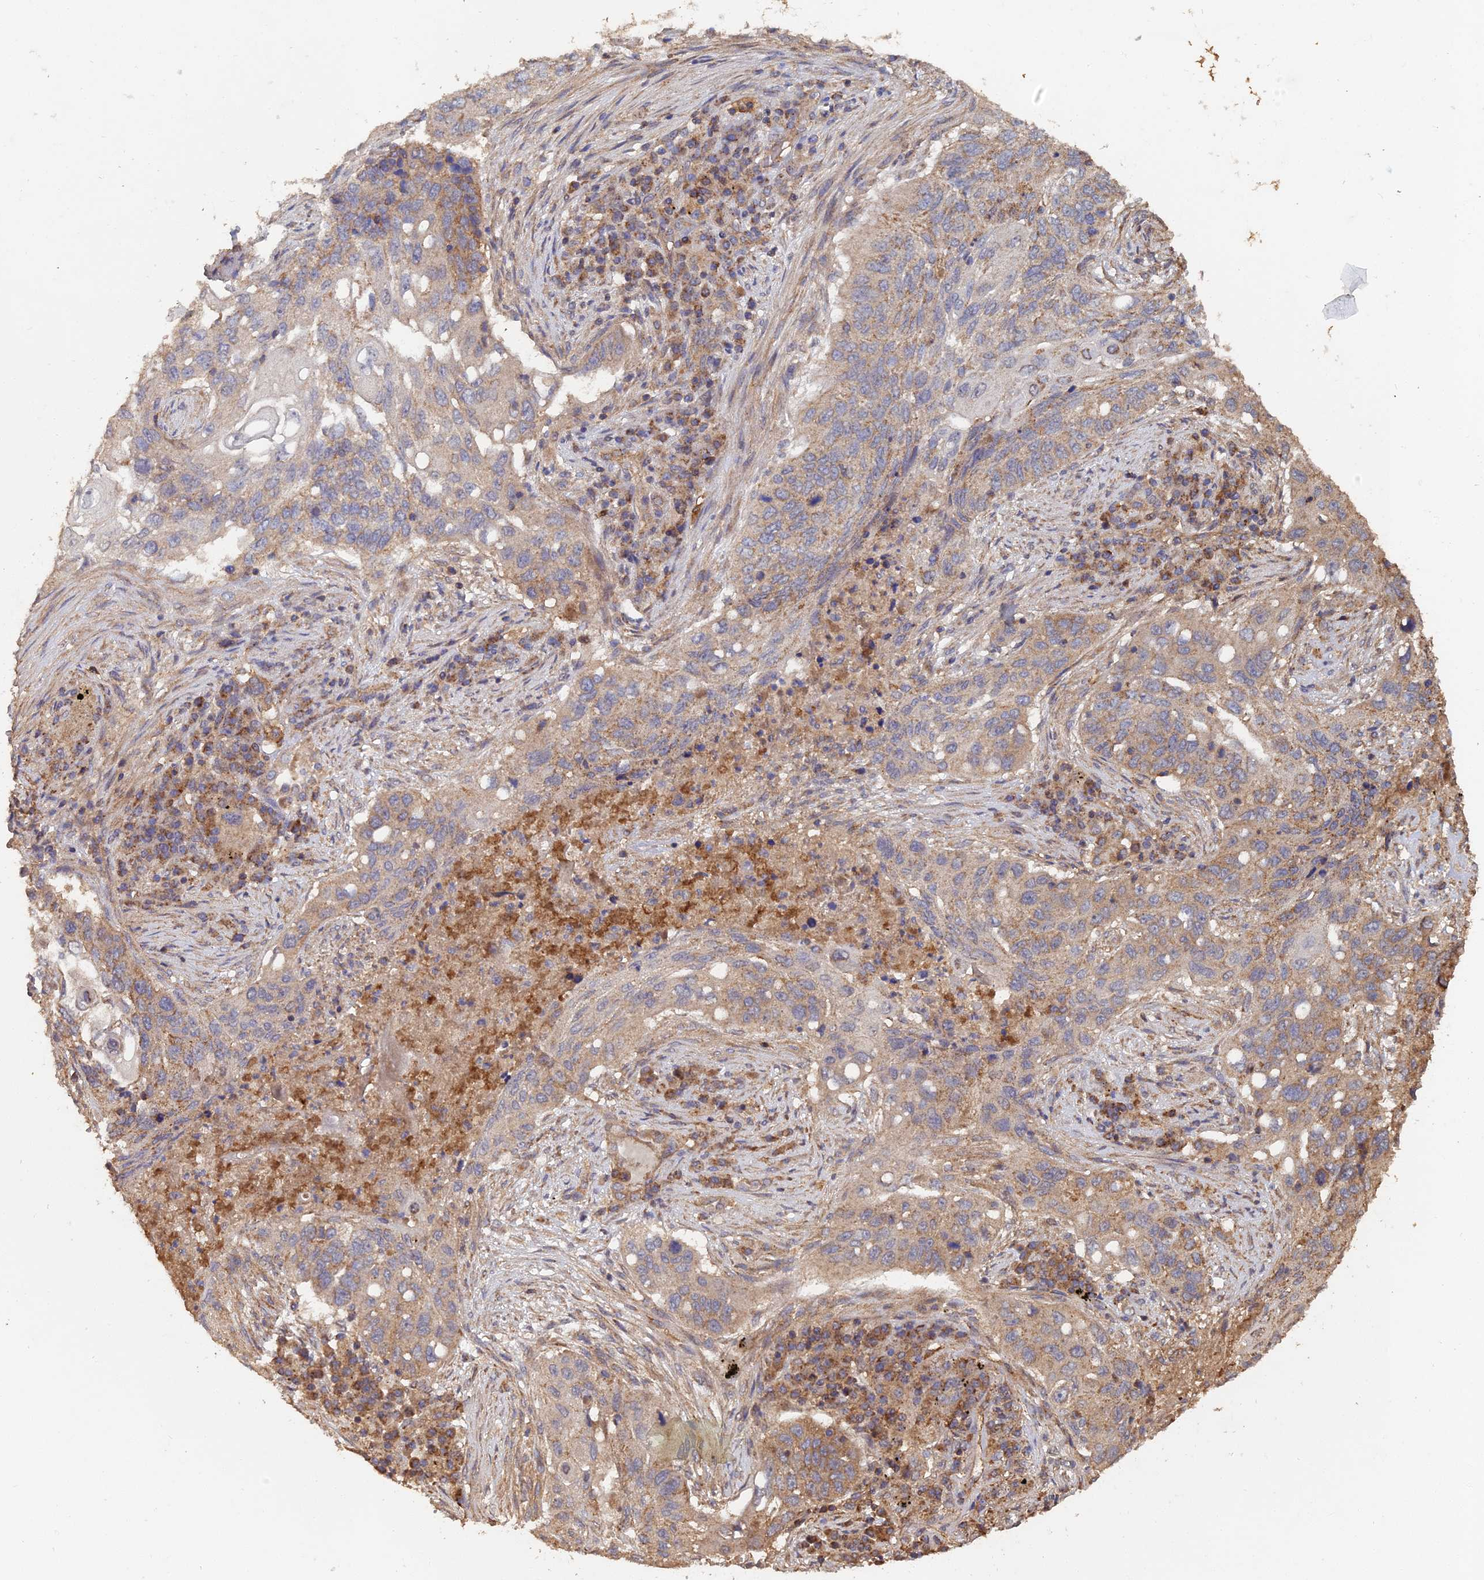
{"staining": {"intensity": "moderate", "quantity": ">75%", "location": "cytoplasmic/membranous"}, "tissue": "lung cancer", "cell_type": "Tumor cells", "image_type": "cancer", "snomed": [{"axis": "morphology", "description": "Squamous cell carcinoma, NOS"}, {"axis": "topography", "description": "Lung"}], "caption": "Human squamous cell carcinoma (lung) stained with a brown dye displays moderate cytoplasmic/membranous positive expression in approximately >75% of tumor cells.", "gene": "SPANXN4", "patient": {"sex": "female", "age": 63}}